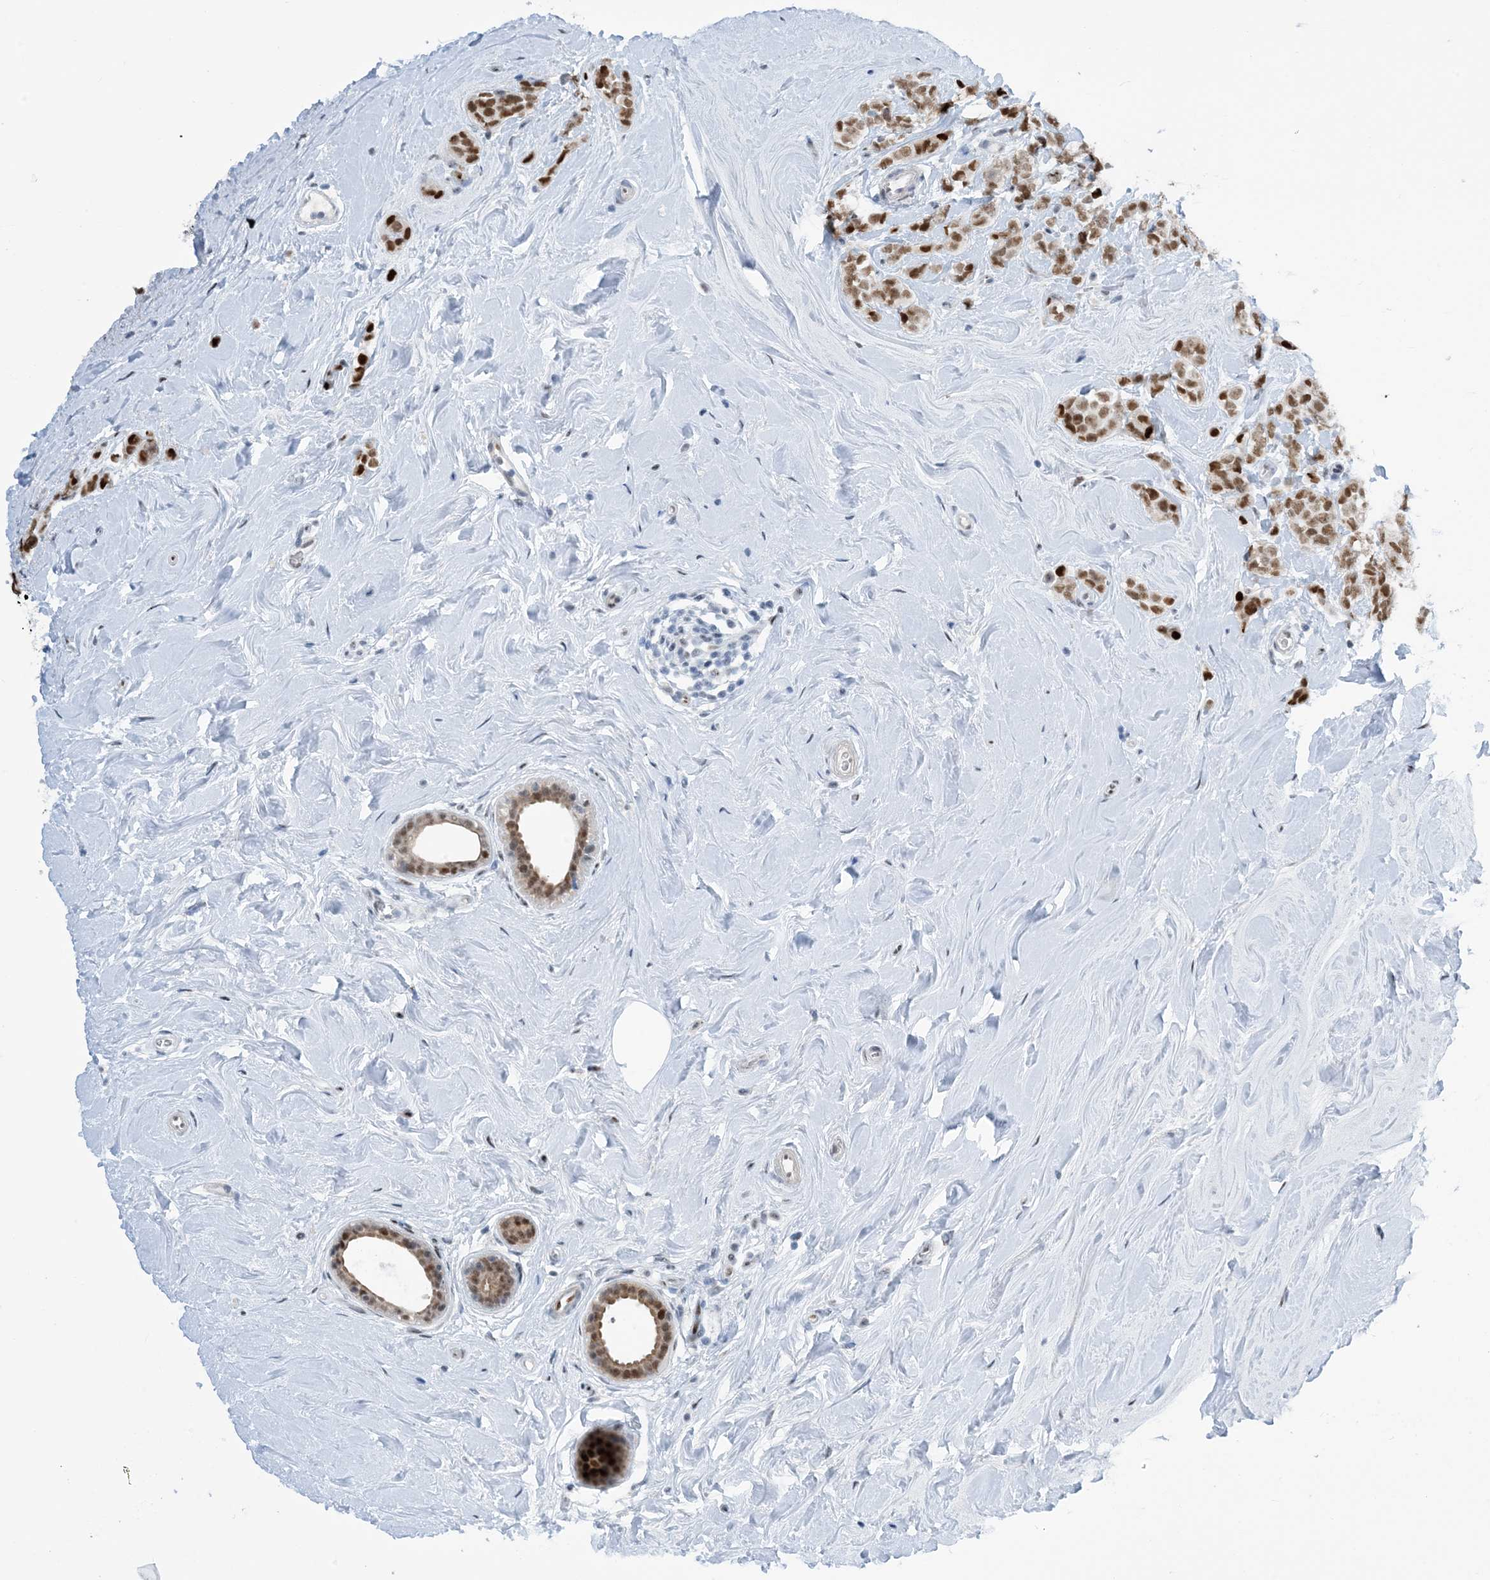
{"staining": {"intensity": "moderate", "quantity": ">75%", "location": "nuclear"}, "tissue": "breast cancer", "cell_type": "Tumor cells", "image_type": "cancer", "snomed": [{"axis": "morphology", "description": "Lobular carcinoma"}, {"axis": "topography", "description": "Breast"}], "caption": "Protein analysis of lobular carcinoma (breast) tissue demonstrates moderate nuclear expression in approximately >75% of tumor cells.", "gene": "HEMK1", "patient": {"sex": "female", "age": 47}}